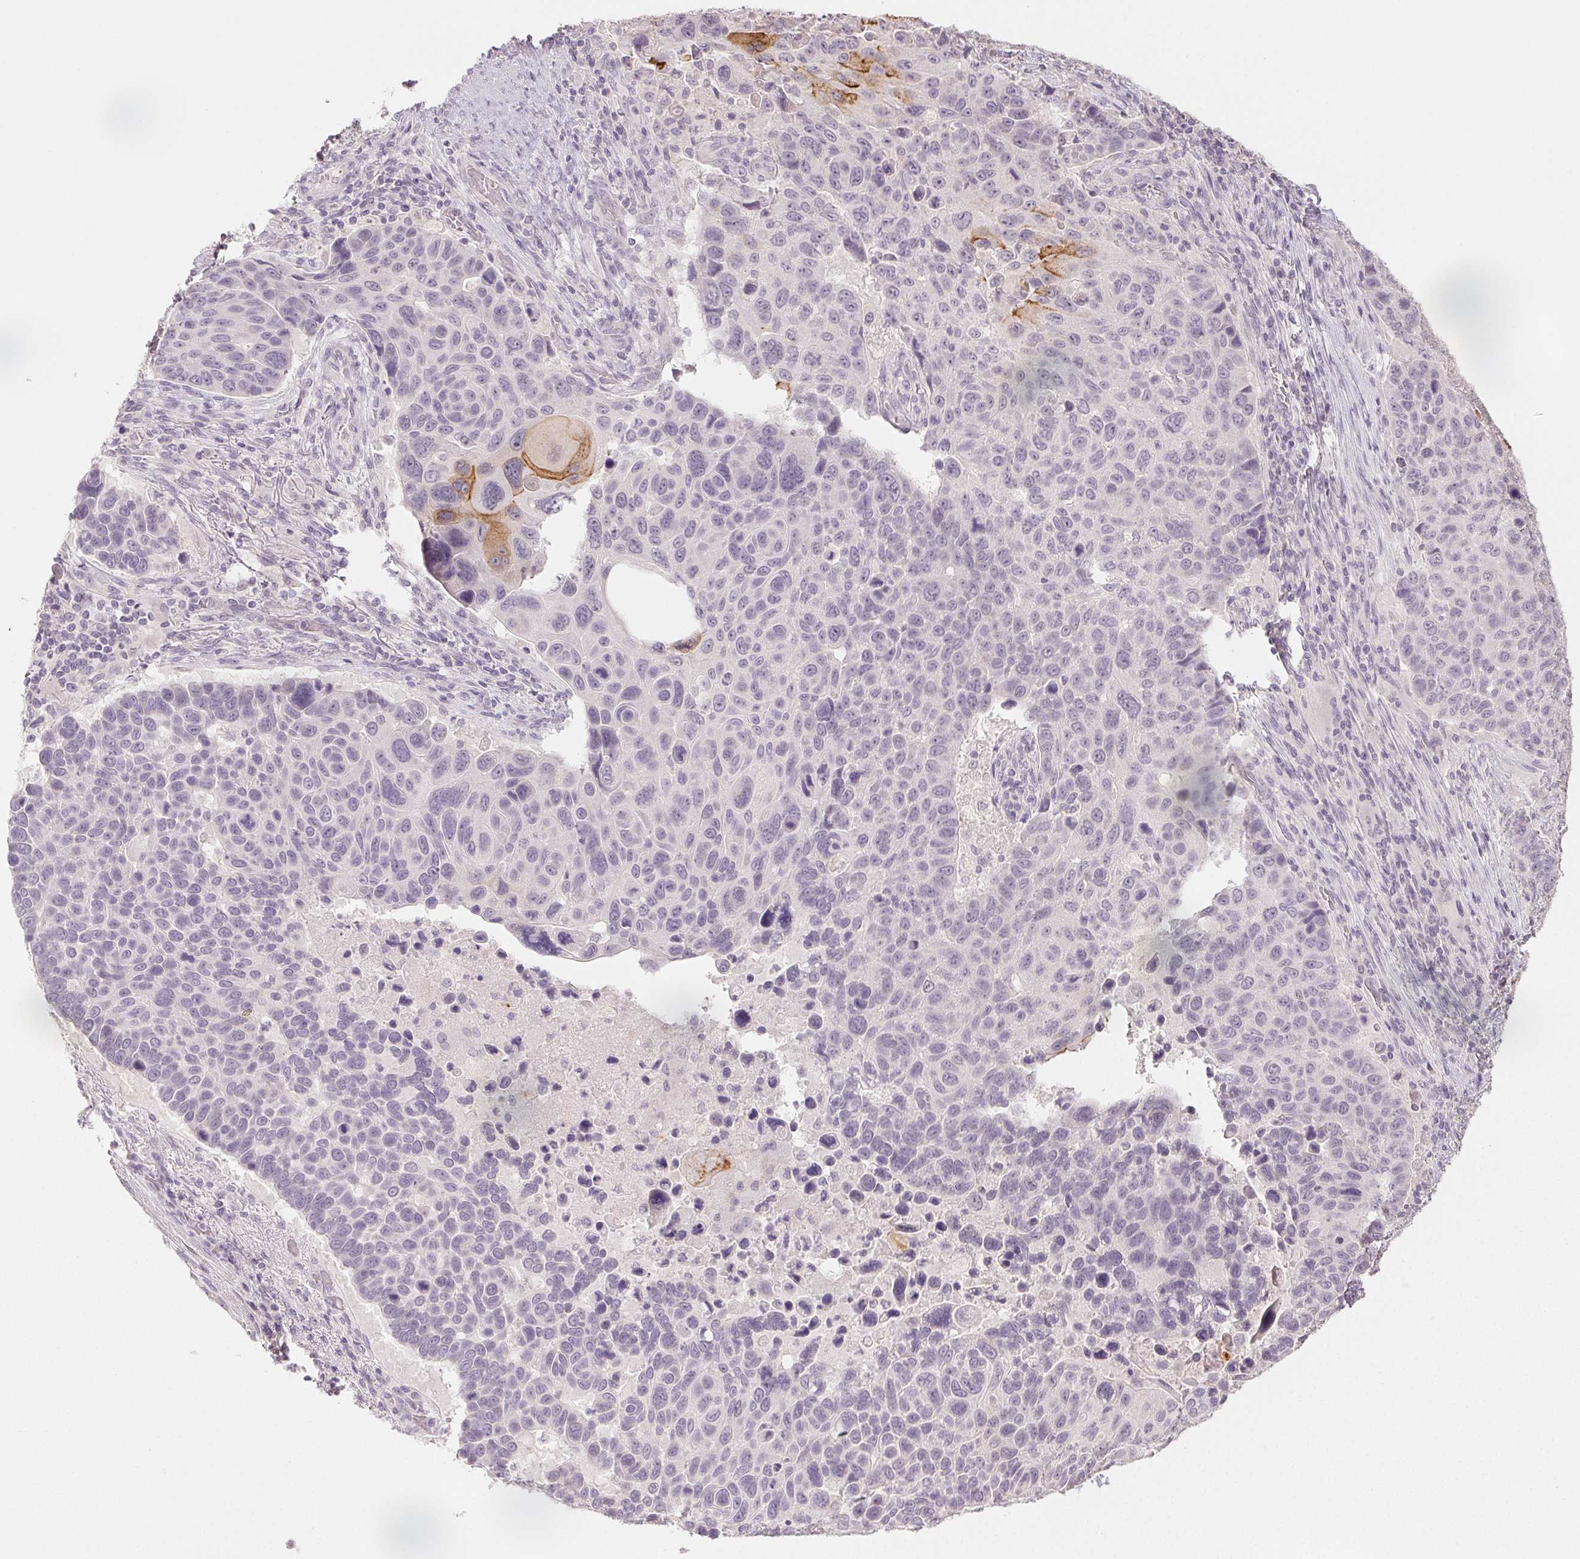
{"staining": {"intensity": "moderate", "quantity": "<25%", "location": "cytoplasmic/membranous"}, "tissue": "lung cancer", "cell_type": "Tumor cells", "image_type": "cancer", "snomed": [{"axis": "morphology", "description": "Squamous cell carcinoma, NOS"}, {"axis": "topography", "description": "Lung"}], "caption": "IHC histopathology image of neoplastic tissue: lung cancer (squamous cell carcinoma) stained using immunohistochemistry reveals low levels of moderate protein expression localized specifically in the cytoplasmic/membranous of tumor cells, appearing as a cytoplasmic/membranous brown color.", "gene": "PI3", "patient": {"sex": "male", "age": 68}}